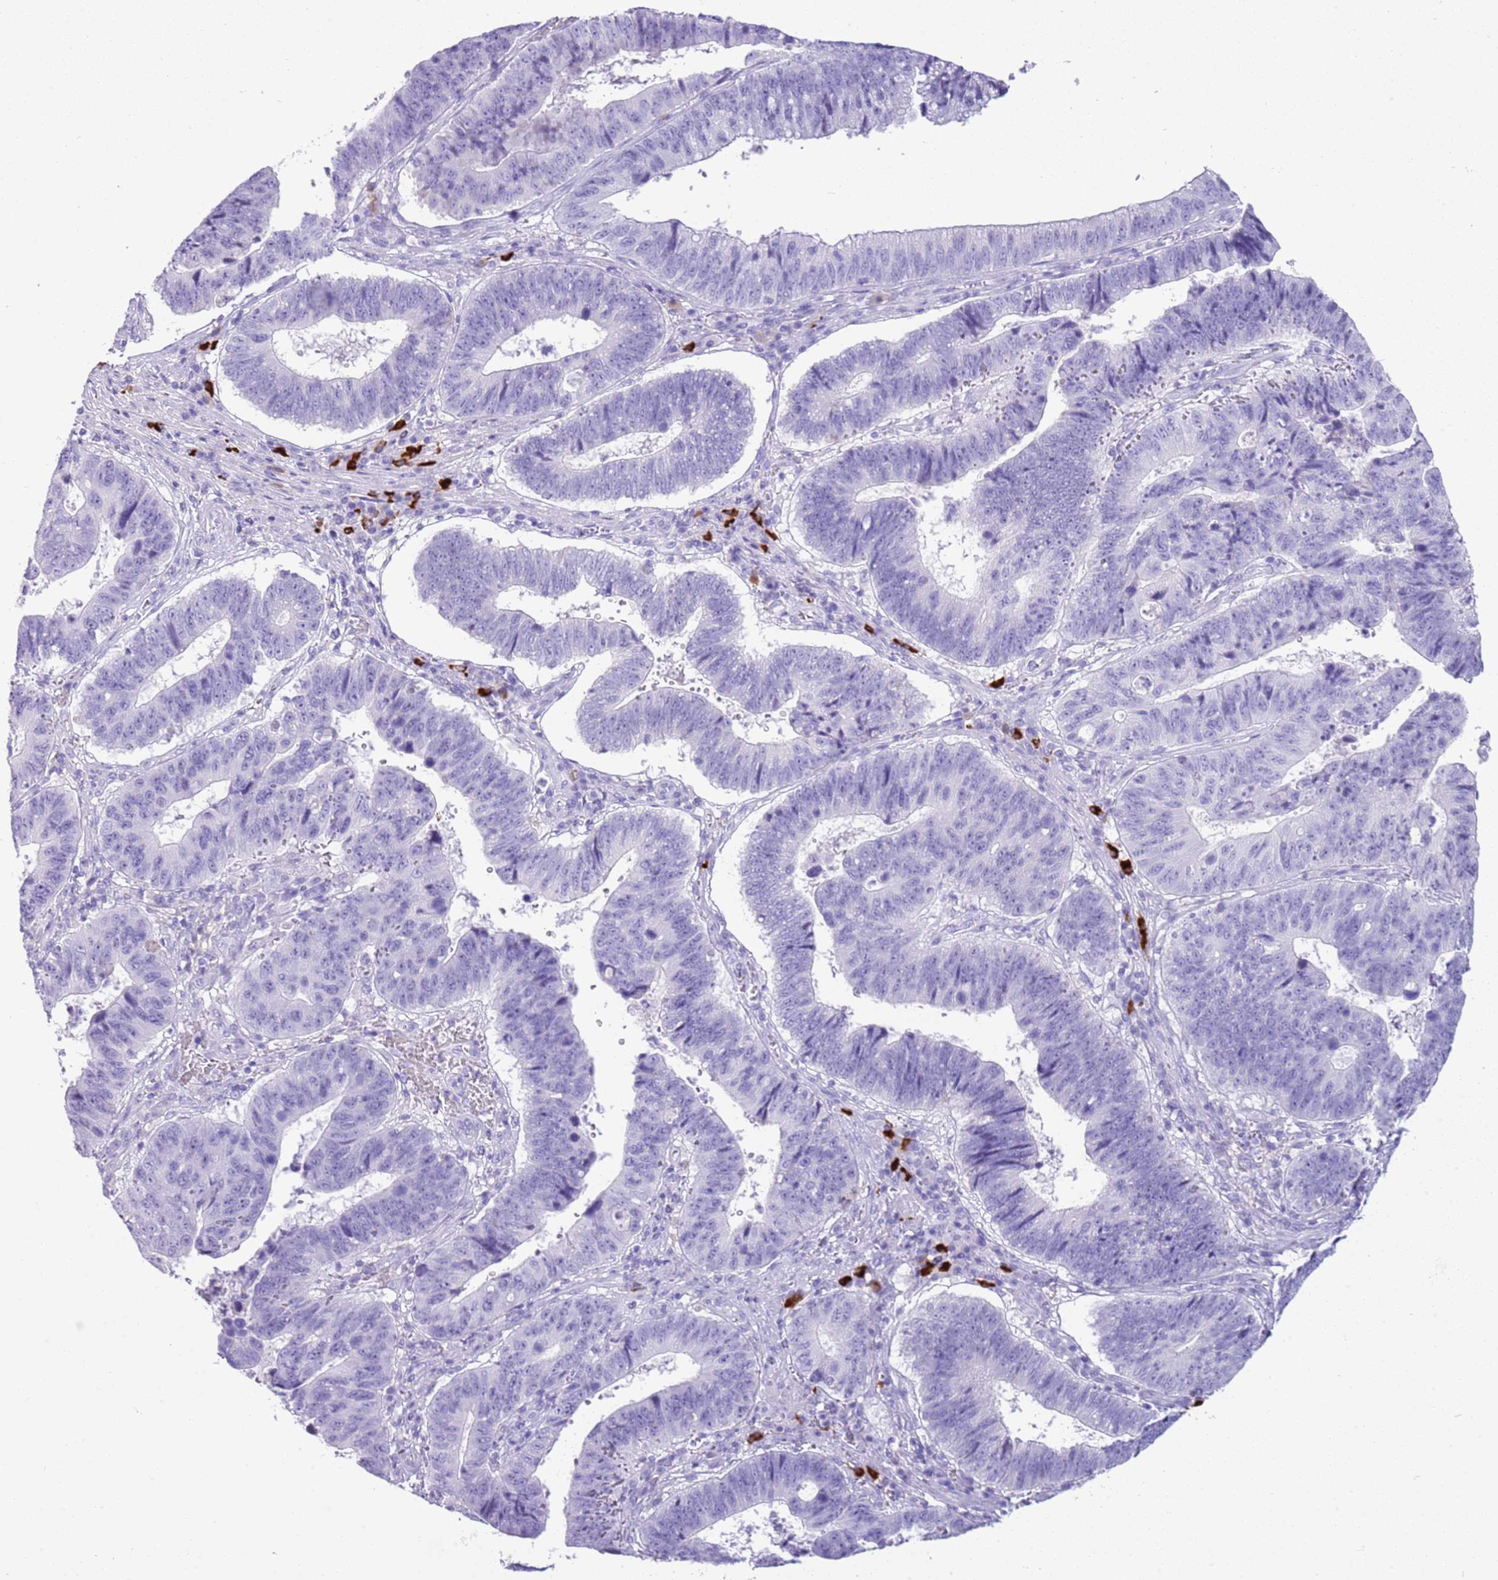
{"staining": {"intensity": "negative", "quantity": "none", "location": "none"}, "tissue": "stomach cancer", "cell_type": "Tumor cells", "image_type": "cancer", "snomed": [{"axis": "morphology", "description": "Adenocarcinoma, NOS"}, {"axis": "topography", "description": "Stomach"}], "caption": "Immunohistochemical staining of human adenocarcinoma (stomach) exhibits no significant positivity in tumor cells.", "gene": "IGKV3D-11", "patient": {"sex": "male", "age": 59}}